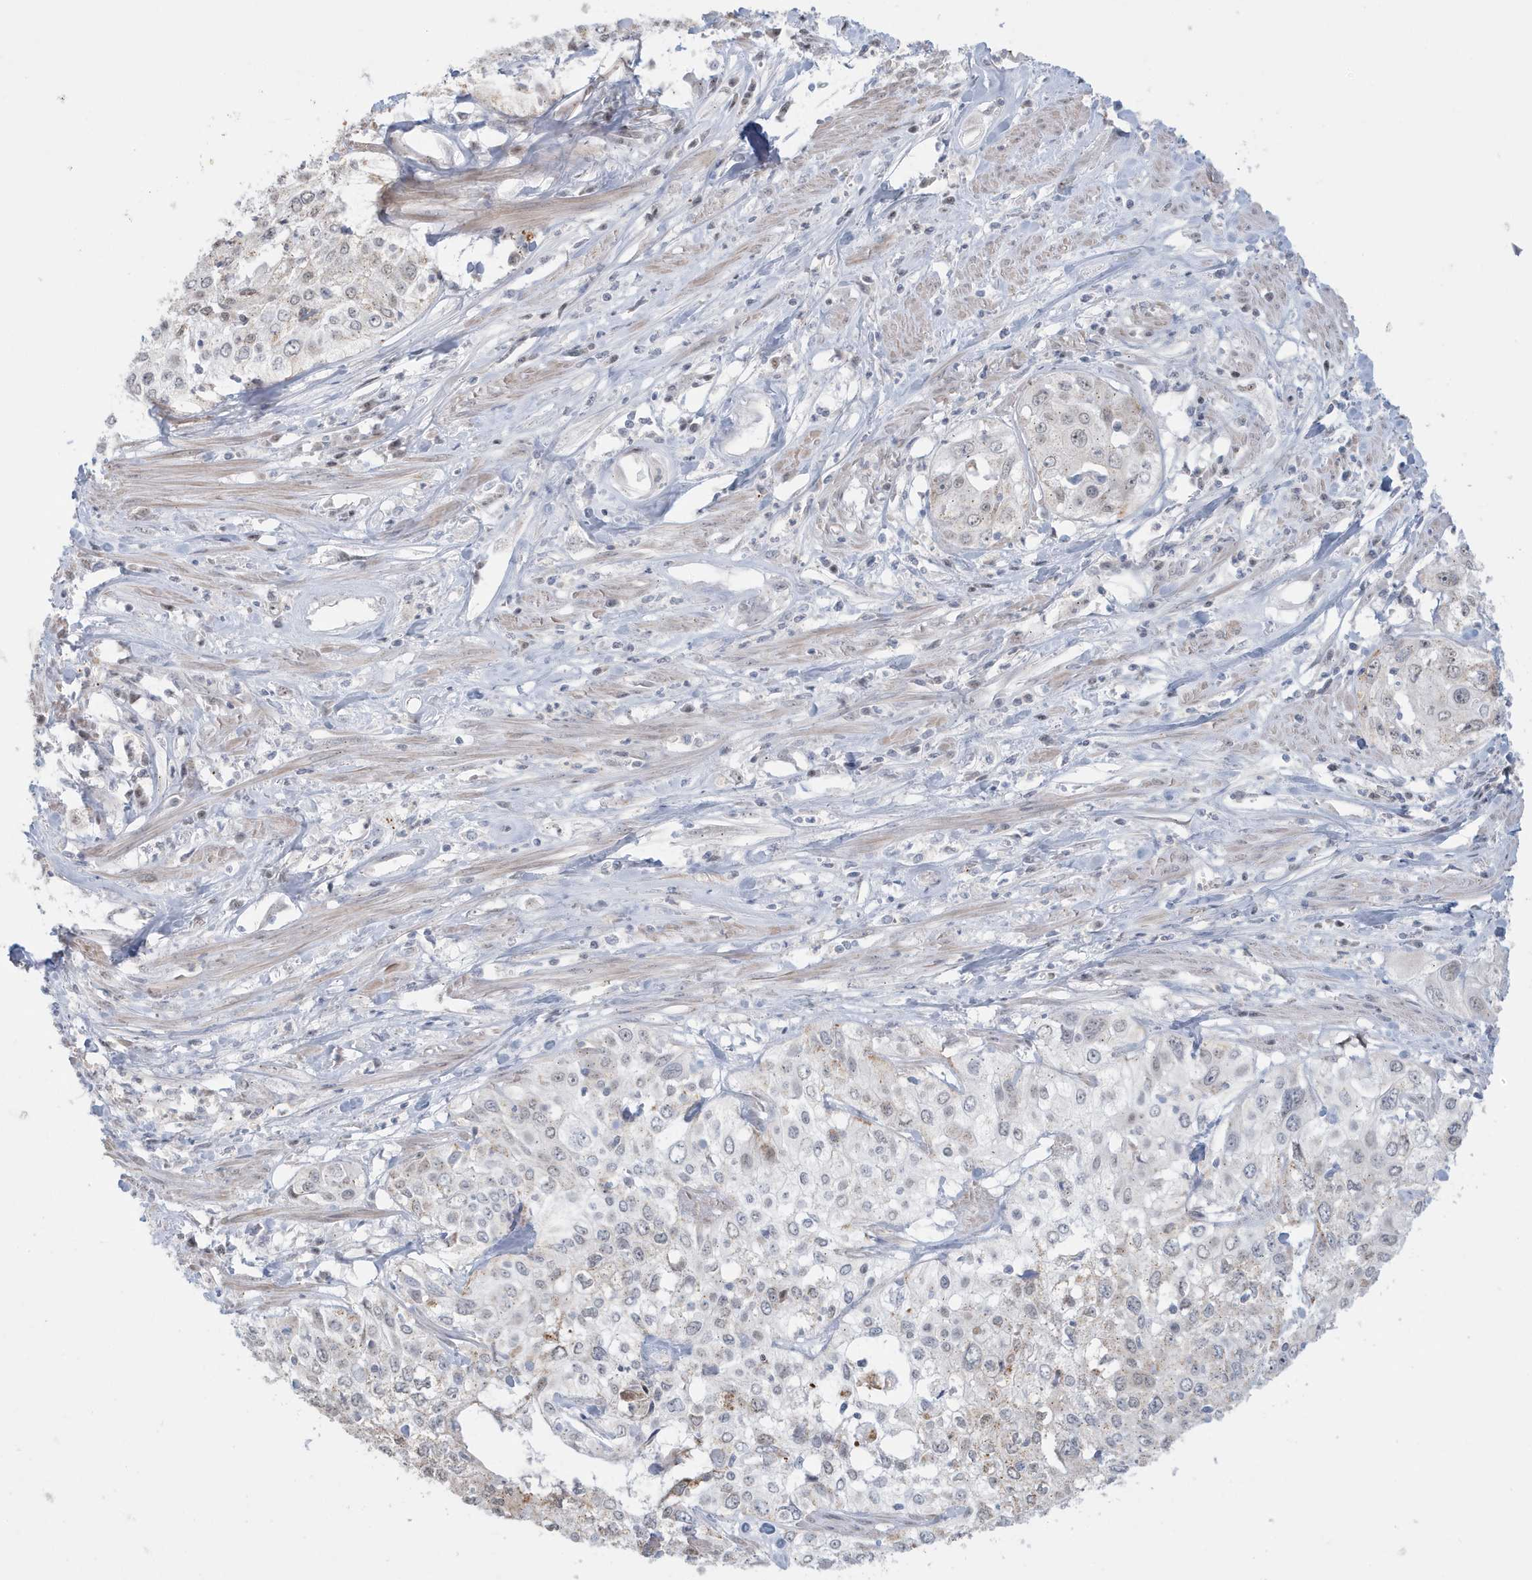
{"staining": {"intensity": "weak", "quantity": "<25%", "location": "cytoplasmic/membranous"}, "tissue": "cervical cancer", "cell_type": "Tumor cells", "image_type": "cancer", "snomed": [{"axis": "morphology", "description": "Squamous cell carcinoma, NOS"}, {"axis": "topography", "description": "Cervix"}], "caption": "IHC image of cervical cancer (squamous cell carcinoma) stained for a protein (brown), which displays no positivity in tumor cells.", "gene": "FNDC1", "patient": {"sex": "female", "age": 31}}